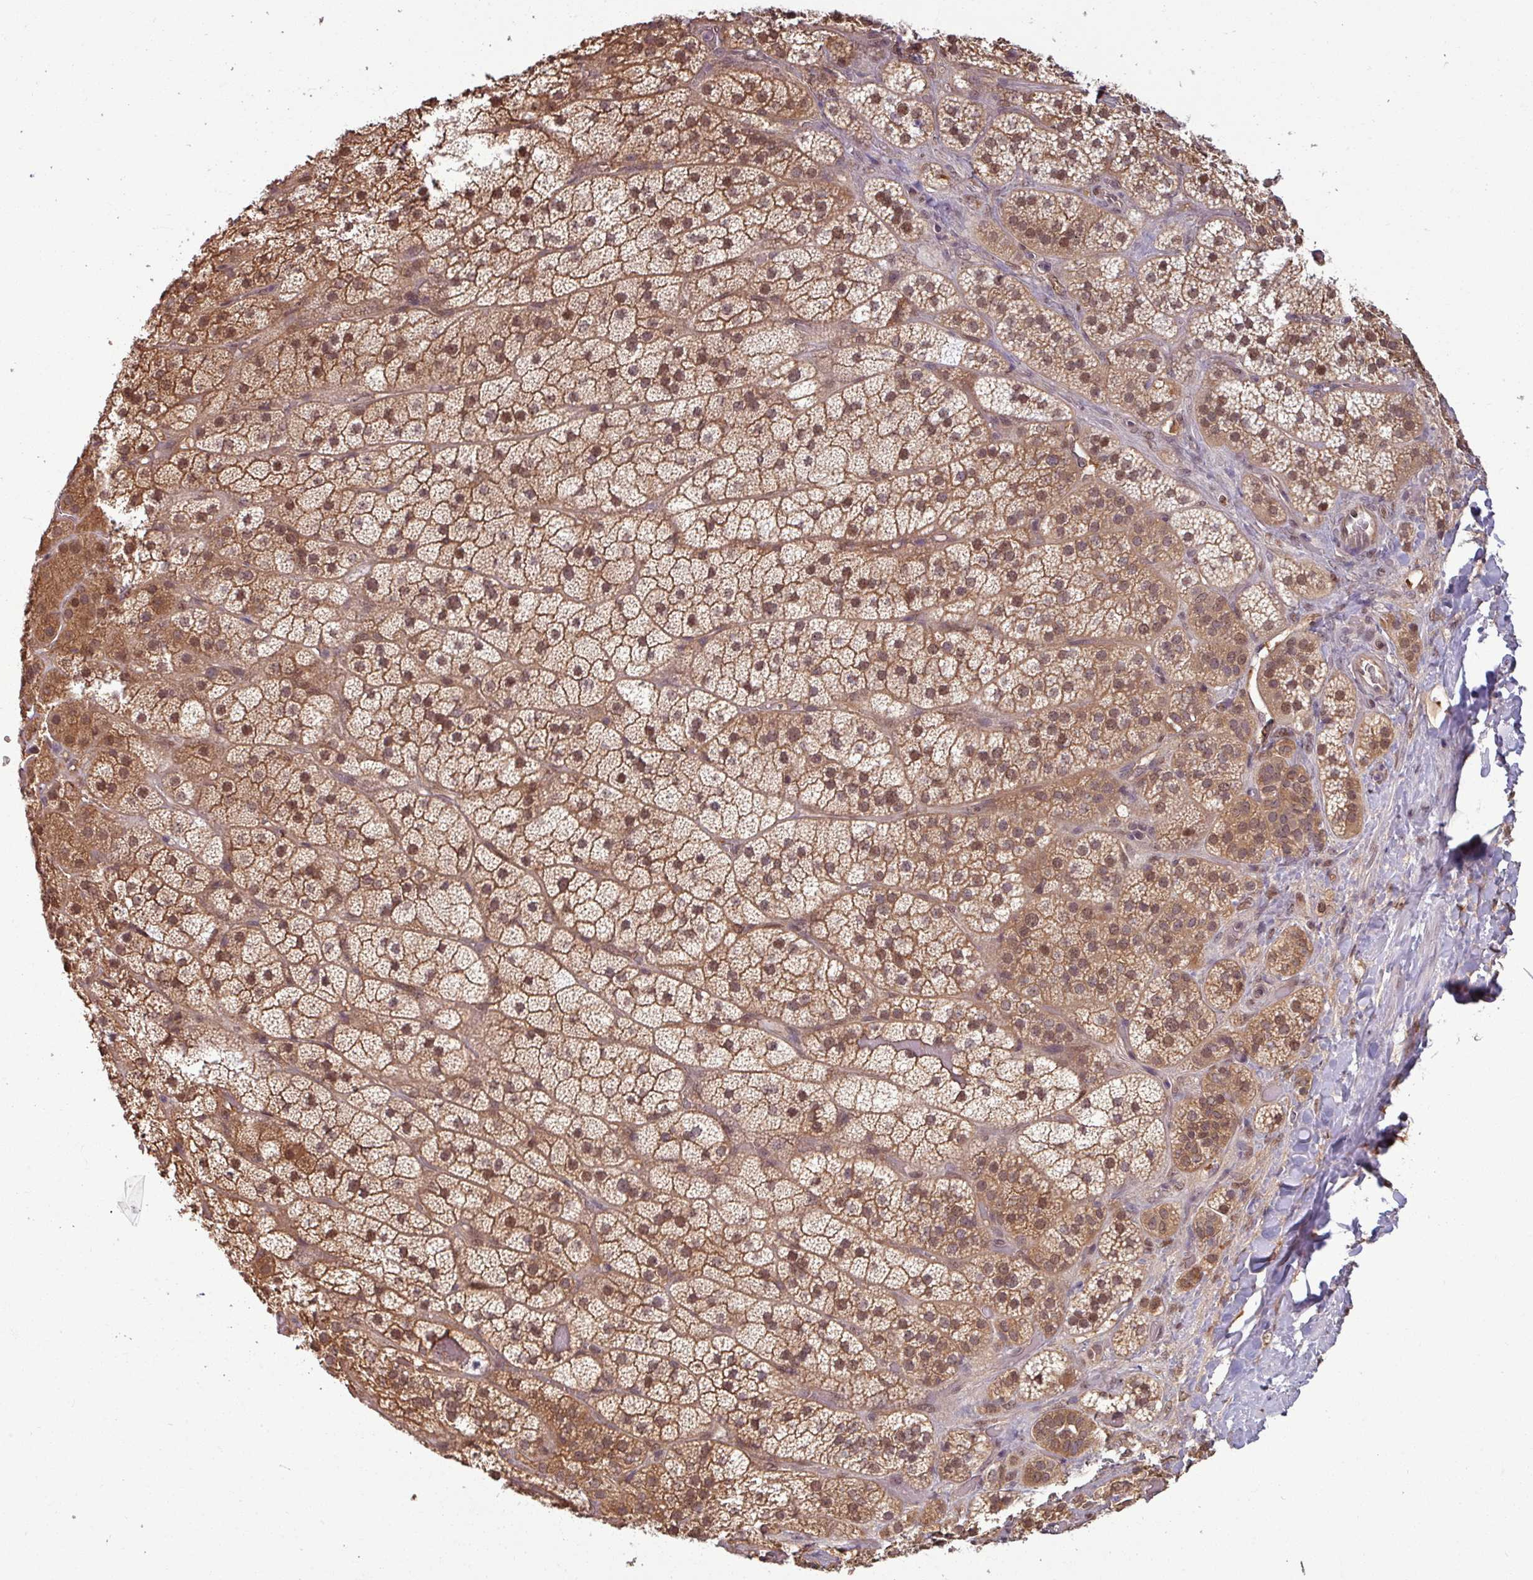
{"staining": {"intensity": "moderate", "quantity": ">75%", "location": "cytoplasmic/membranous,nuclear"}, "tissue": "adrenal gland", "cell_type": "Glandular cells", "image_type": "normal", "snomed": [{"axis": "morphology", "description": "Normal tissue, NOS"}, {"axis": "topography", "description": "Adrenal gland"}], "caption": "Protein analysis of normal adrenal gland reveals moderate cytoplasmic/membranous,nuclear staining in about >75% of glandular cells. Nuclei are stained in blue.", "gene": "KCTD11", "patient": {"sex": "male", "age": 57}}